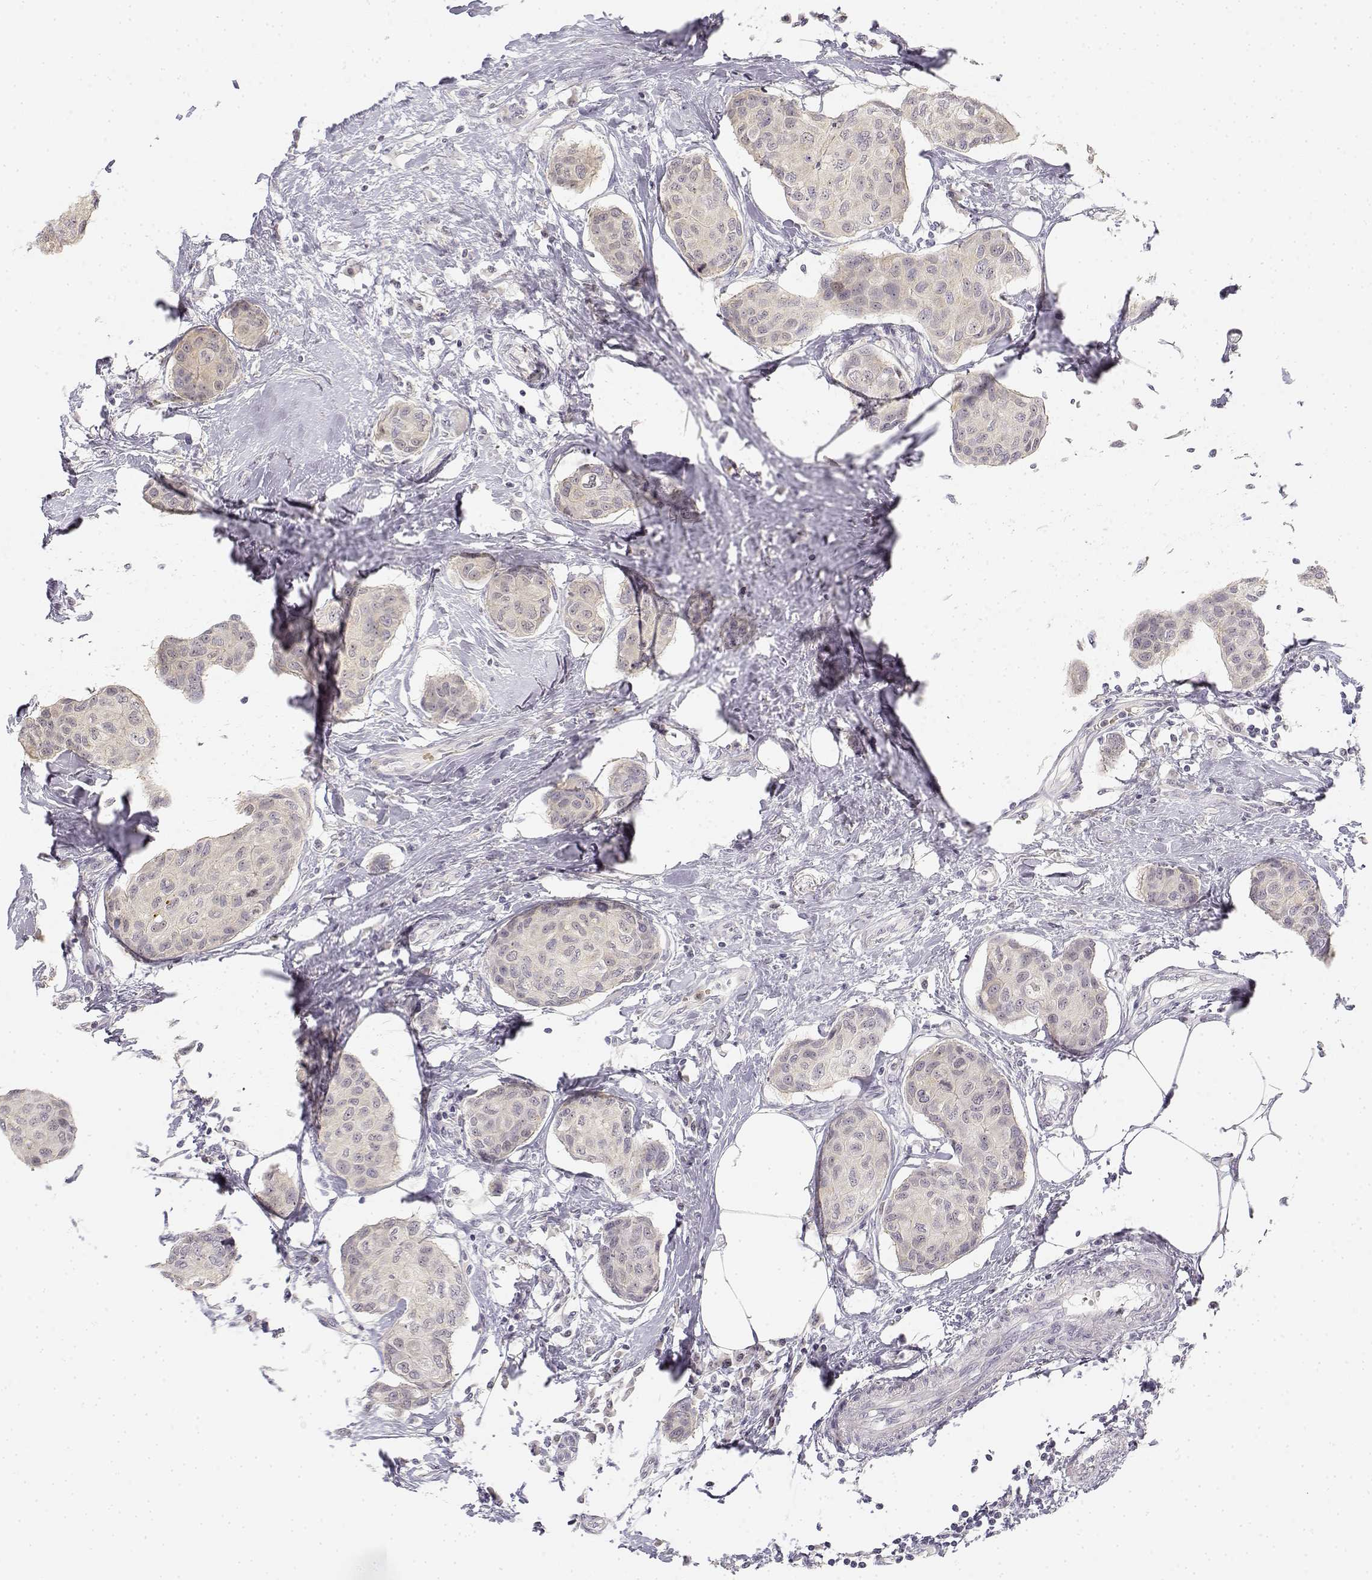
{"staining": {"intensity": "negative", "quantity": "none", "location": "none"}, "tissue": "breast cancer", "cell_type": "Tumor cells", "image_type": "cancer", "snomed": [{"axis": "morphology", "description": "Duct carcinoma"}, {"axis": "topography", "description": "Breast"}], "caption": "This is an immunohistochemistry photomicrograph of breast infiltrating ductal carcinoma. There is no positivity in tumor cells.", "gene": "GLIPR1L2", "patient": {"sex": "female", "age": 80}}